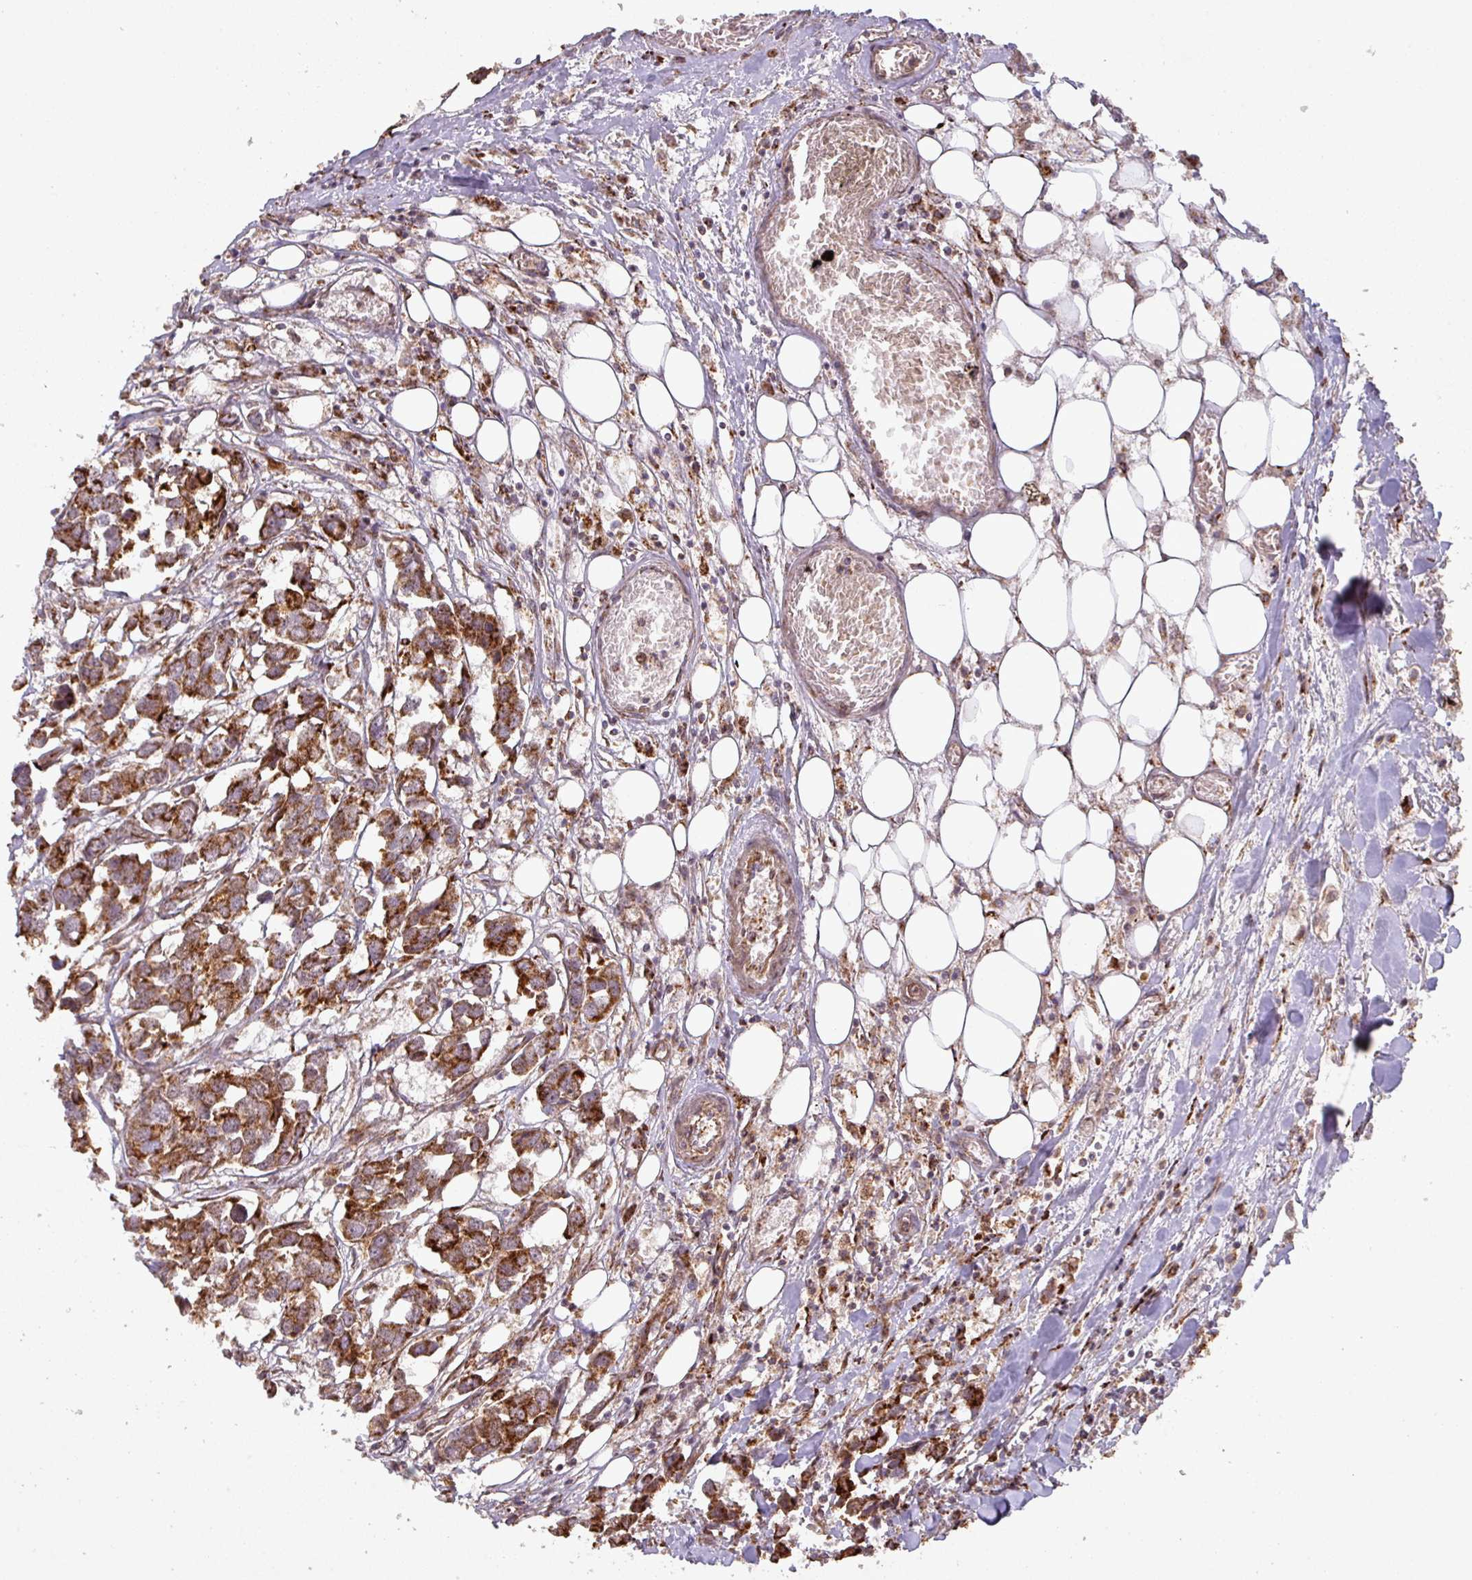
{"staining": {"intensity": "strong", "quantity": ">75%", "location": "cytoplasmic/membranous"}, "tissue": "breast cancer", "cell_type": "Tumor cells", "image_type": "cancer", "snomed": [{"axis": "morphology", "description": "Duct carcinoma"}, {"axis": "topography", "description": "Breast"}], "caption": "Protein staining of breast cancer (infiltrating ductal carcinoma) tissue reveals strong cytoplasmic/membranous expression in about >75% of tumor cells.", "gene": "GPD2", "patient": {"sex": "female", "age": 83}}